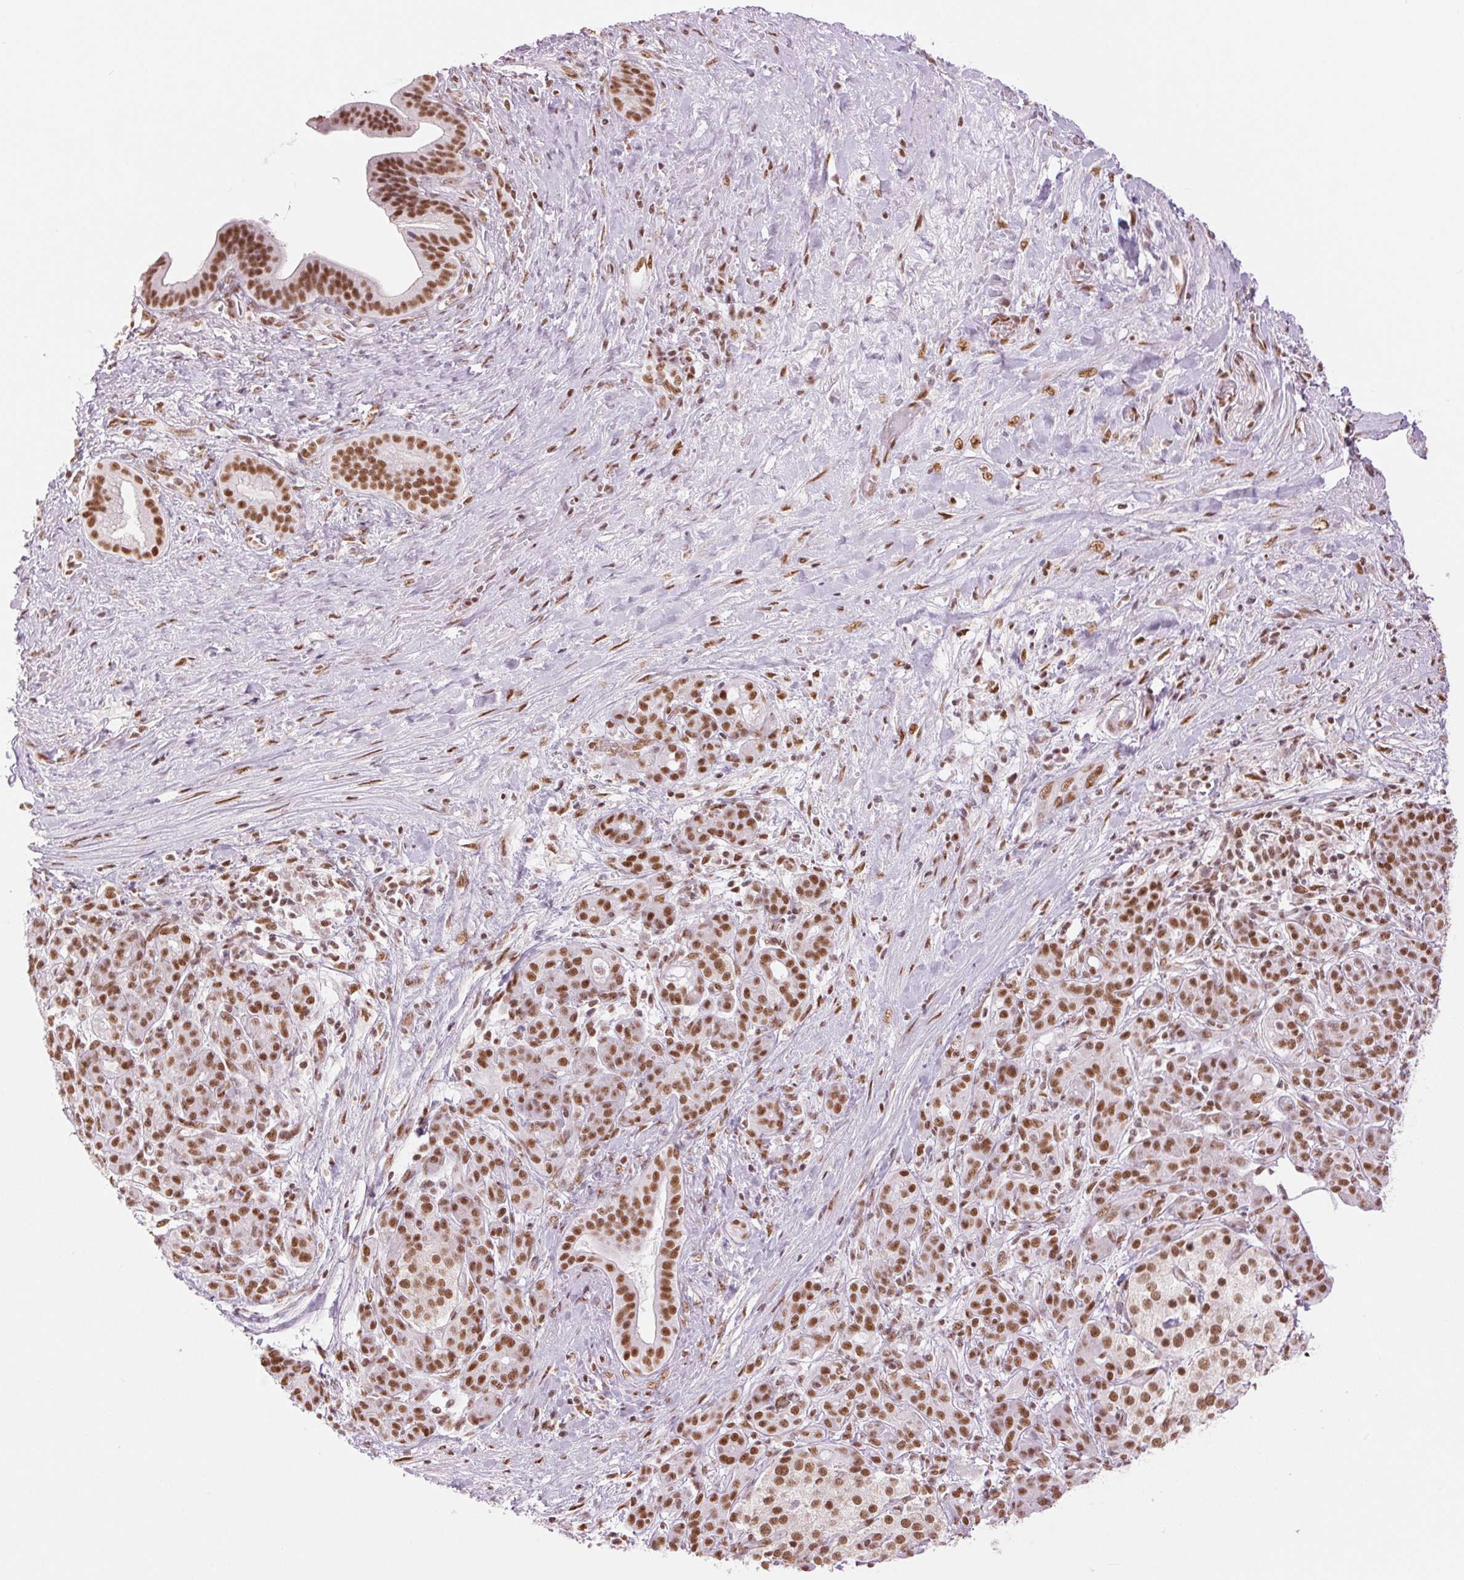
{"staining": {"intensity": "moderate", "quantity": ">75%", "location": "nuclear"}, "tissue": "pancreatic cancer", "cell_type": "Tumor cells", "image_type": "cancer", "snomed": [{"axis": "morphology", "description": "Adenocarcinoma, NOS"}, {"axis": "topography", "description": "Pancreas"}], "caption": "Immunohistochemistry (IHC) photomicrograph of neoplastic tissue: adenocarcinoma (pancreatic) stained using immunohistochemistry displays medium levels of moderate protein expression localized specifically in the nuclear of tumor cells, appearing as a nuclear brown color.", "gene": "ZFR2", "patient": {"sex": "male", "age": 44}}